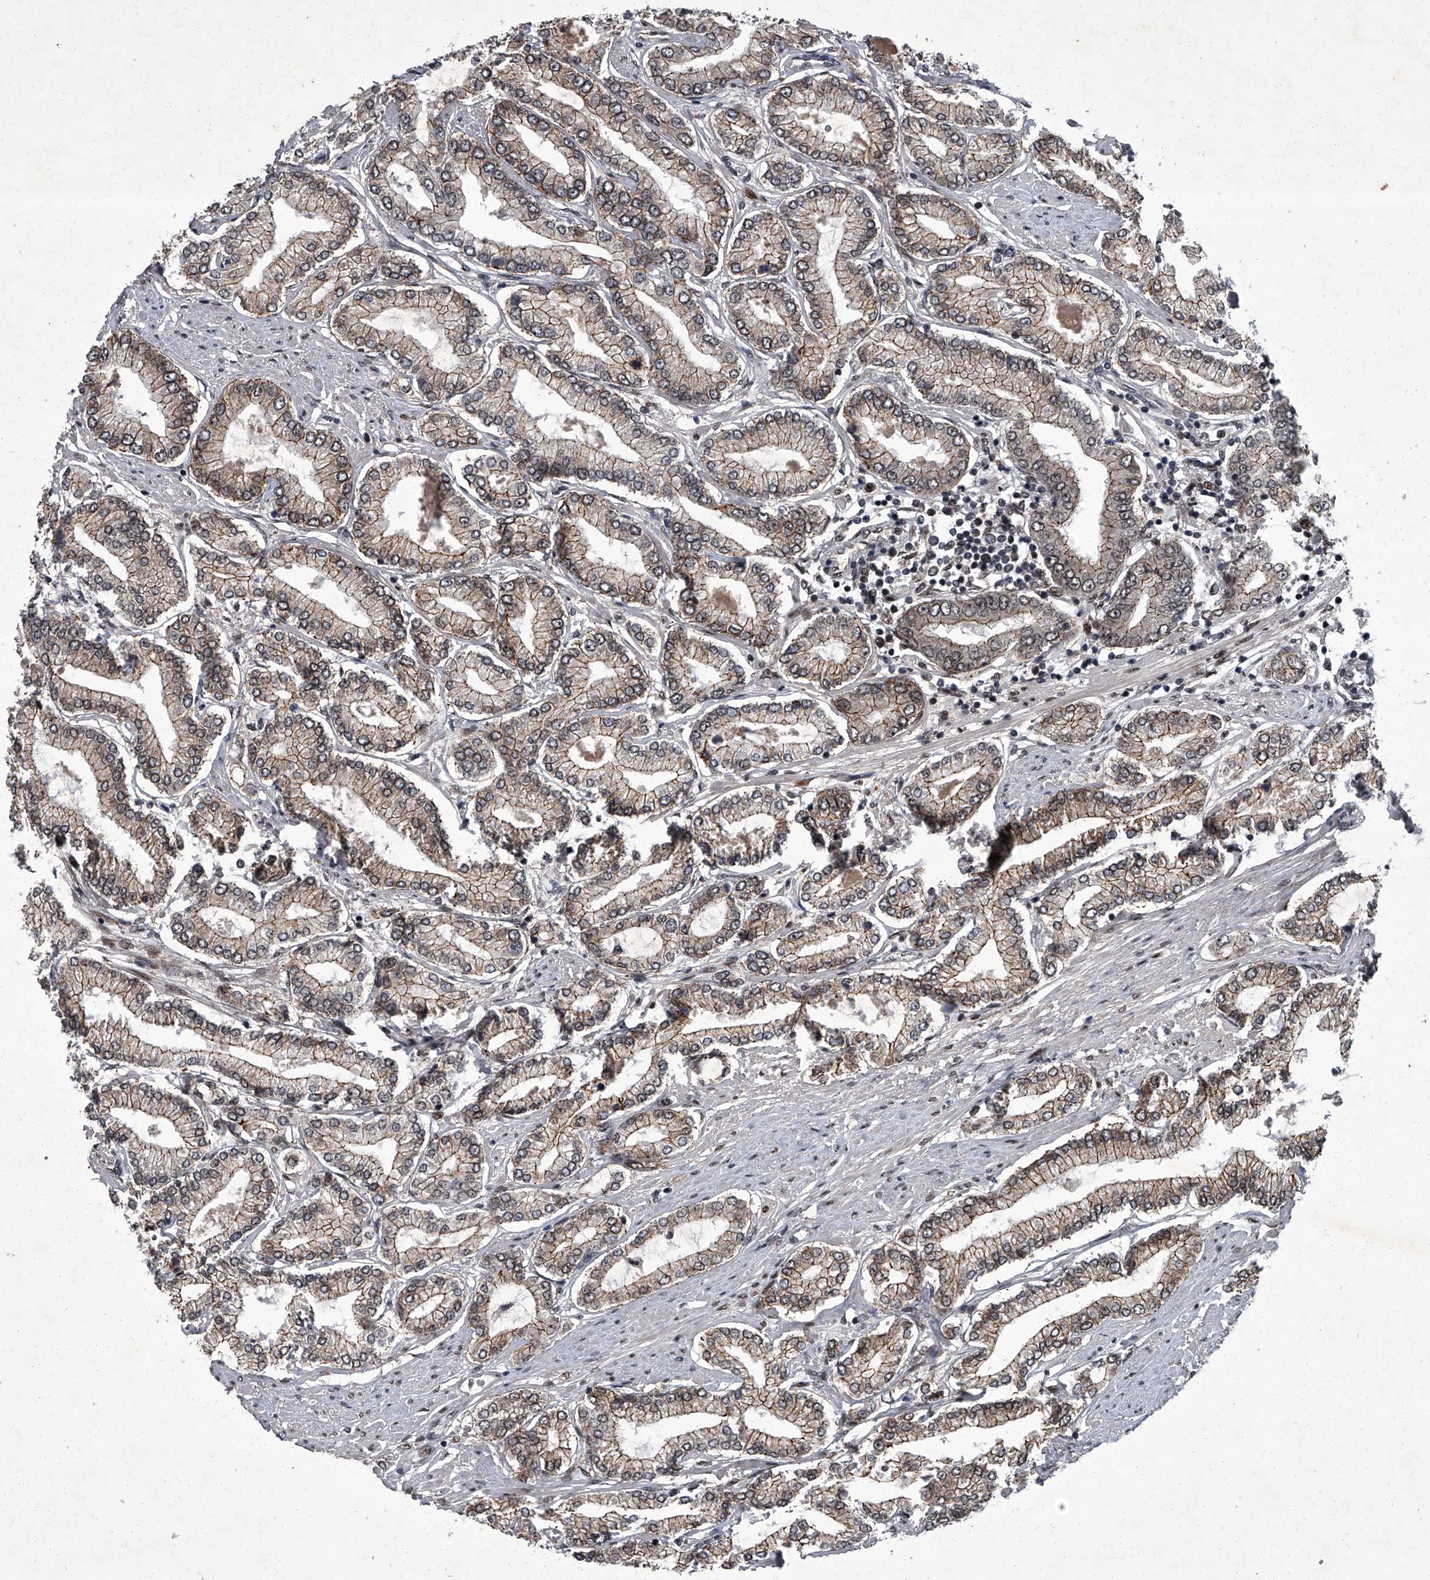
{"staining": {"intensity": "moderate", "quantity": "25%-75%", "location": "cytoplasmic/membranous"}, "tissue": "prostate cancer", "cell_type": "Tumor cells", "image_type": "cancer", "snomed": [{"axis": "morphology", "description": "Adenocarcinoma, Low grade"}, {"axis": "topography", "description": "Prostate"}], "caption": "Human prostate cancer stained for a protein (brown) reveals moderate cytoplasmic/membranous positive staining in about 25%-75% of tumor cells.", "gene": "ZNF518B", "patient": {"sex": "male", "age": 63}}